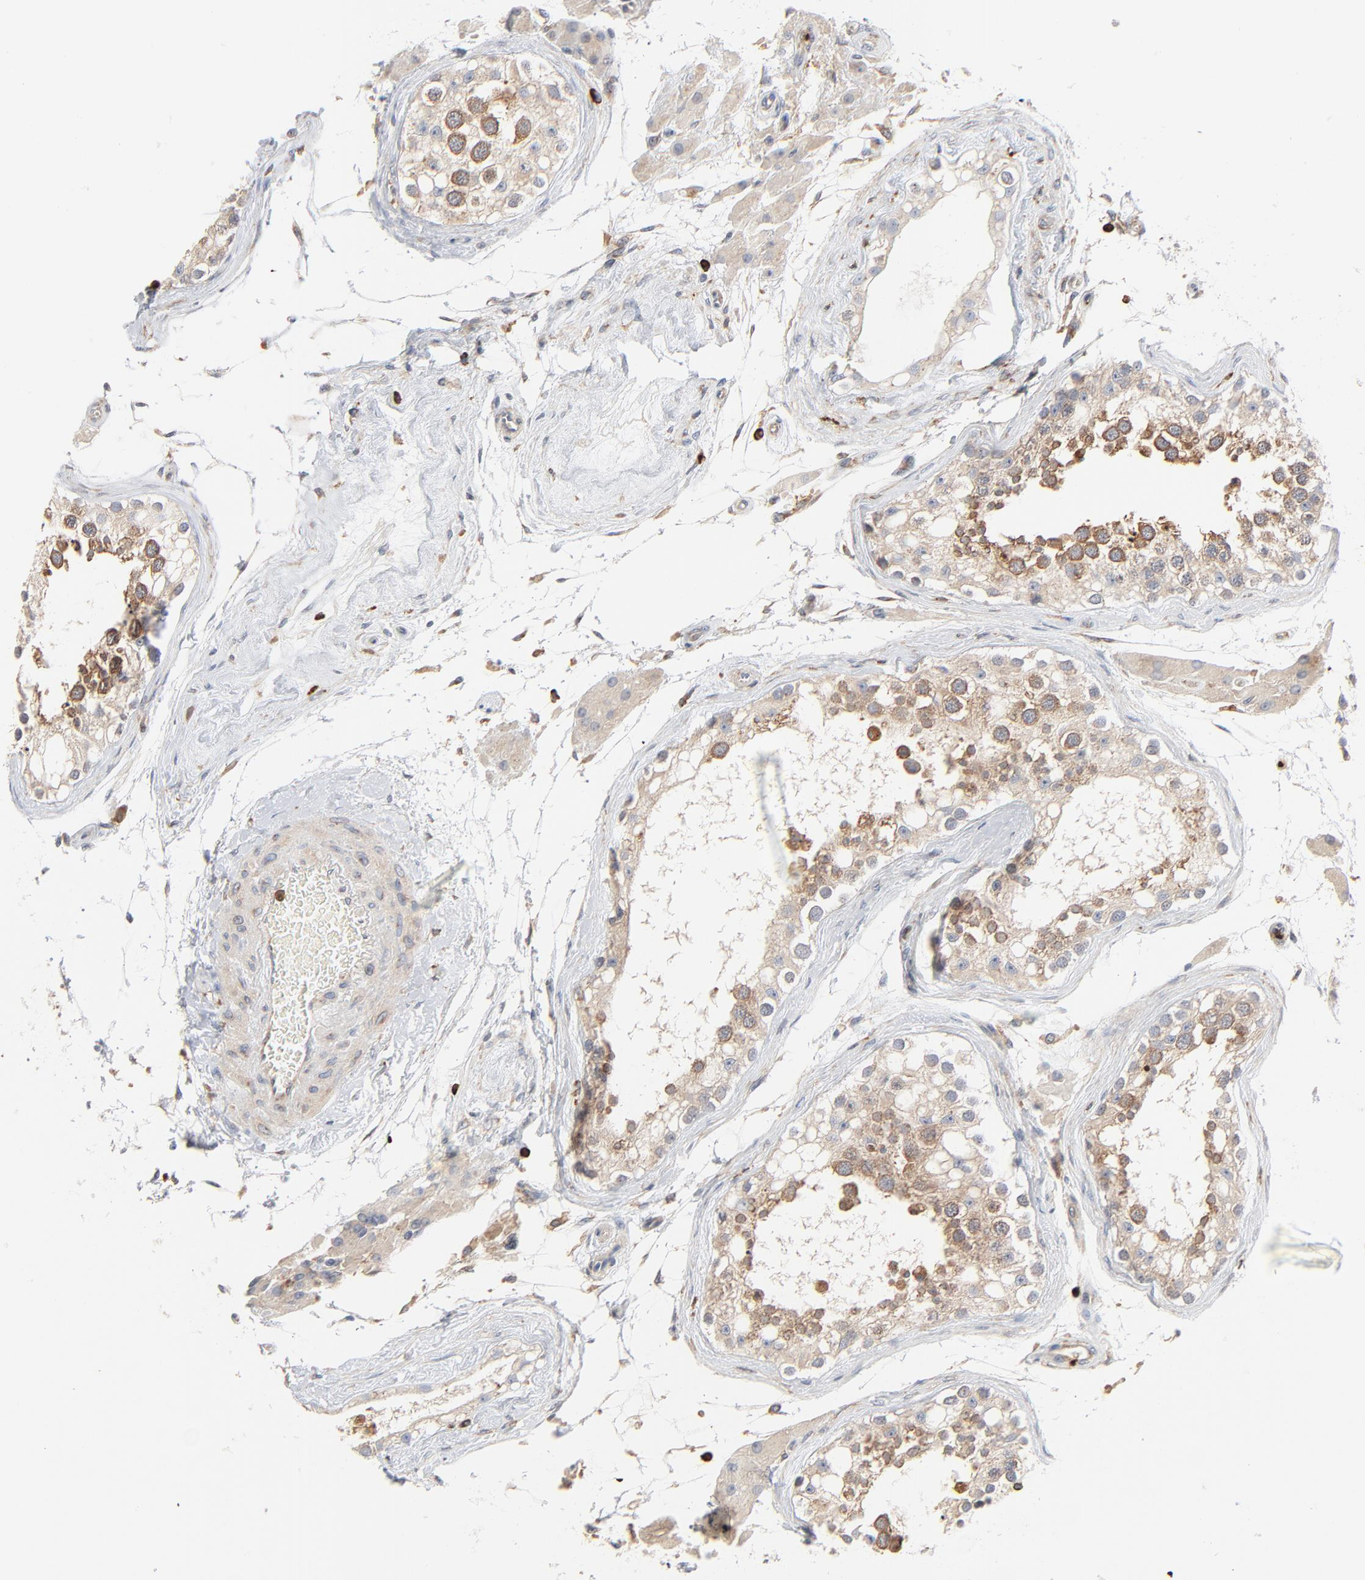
{"staining": {"intensity": "weak", "quantity": "25%-75%", "location": "cytoplasmic/membranous"}, "tissue": "testis", "cell_type": "Cells in seminiferous ducts", "image_type": "normal", "snomed": [{"axis": "morphology", "description": "Normal tissue, NOS"}, {"axis": "topography", "description": "Testis"}], "caption": "Weak cytoplasmic/membranous protein expression is identified in about 25%-75% of cells in seminiferous ducts in testis. The protein of interest is shown in brown color, while the nuclei are stained blue.", "gene": "SH3KBP1", "patient": {"sex": "male", "age": 68}}